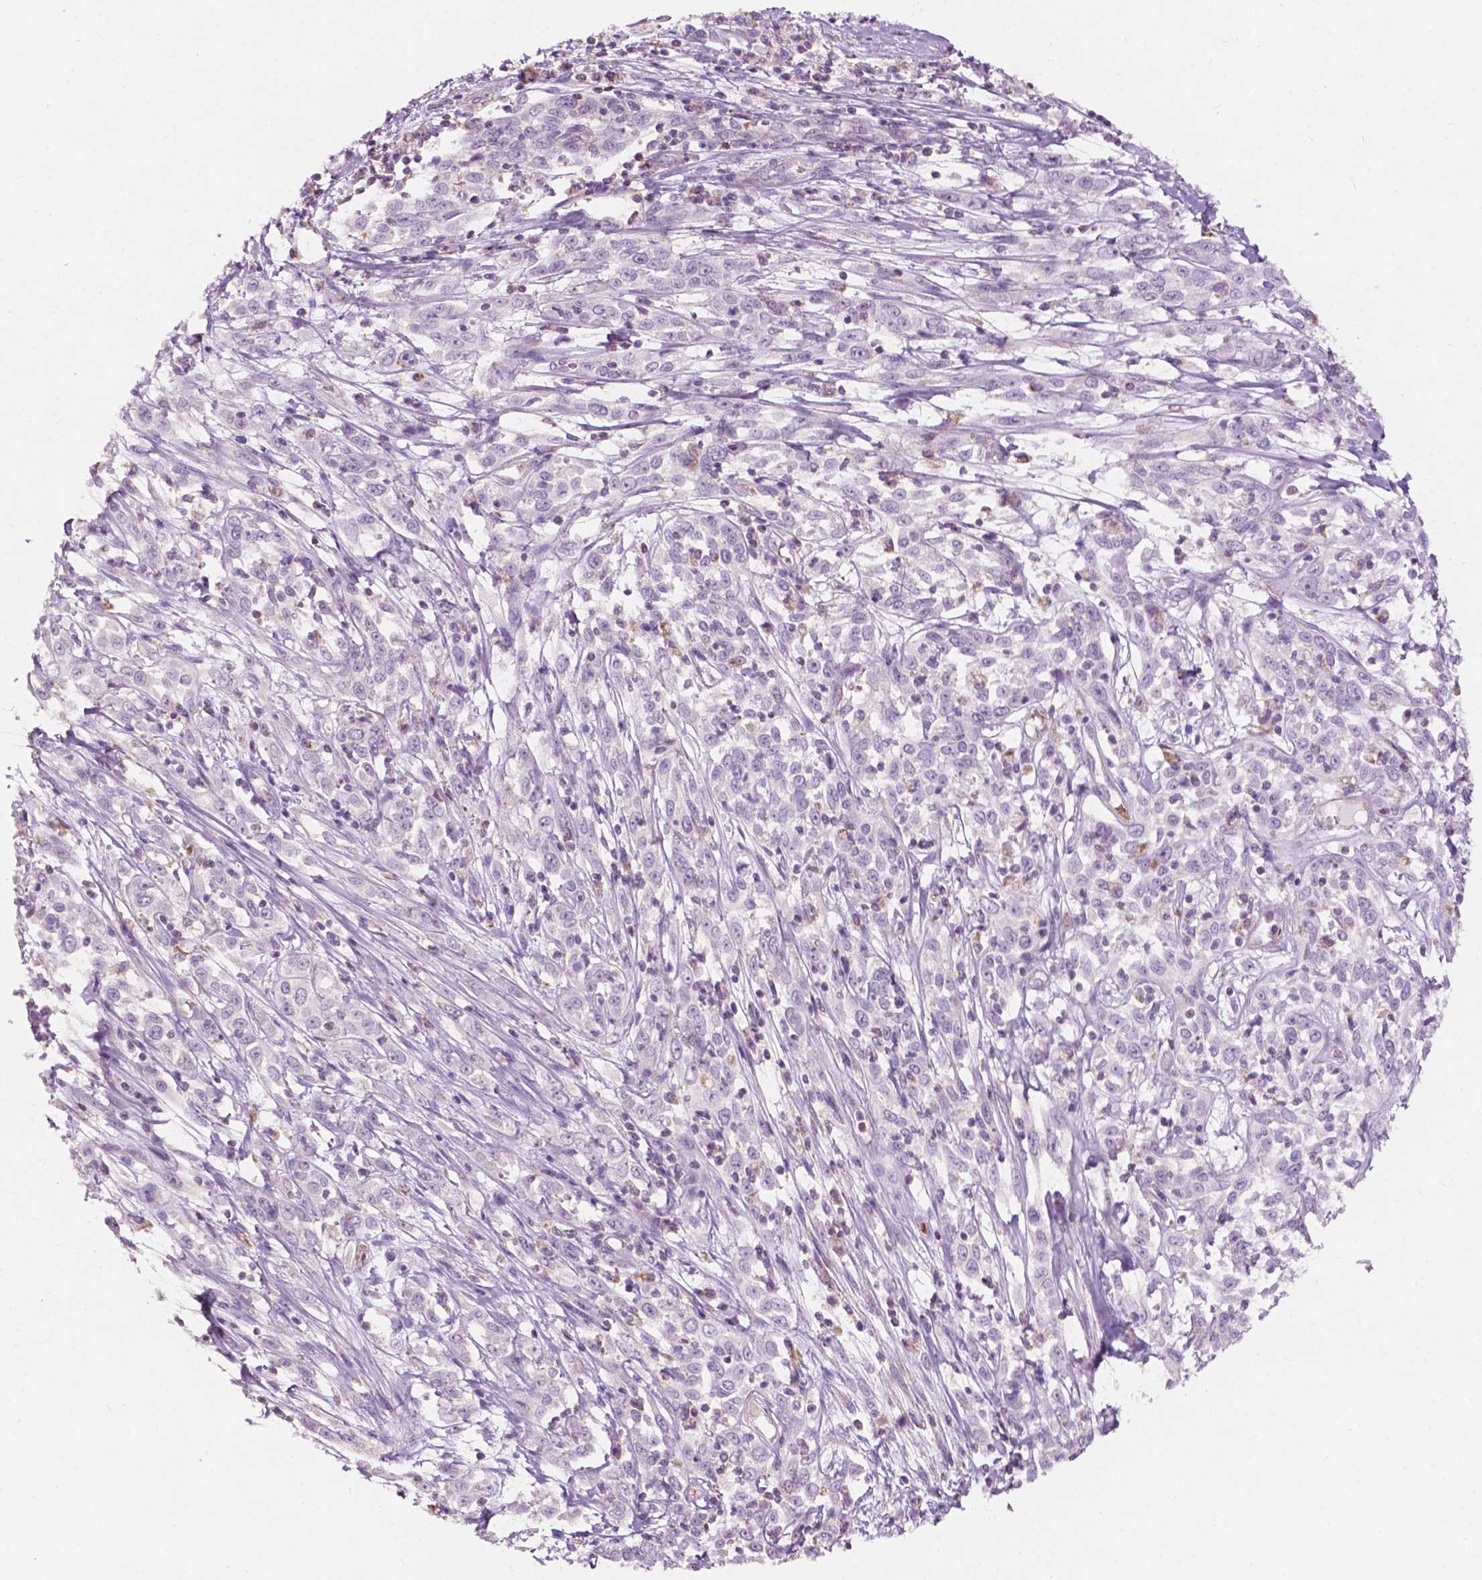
{"staining": {"intensity": "negative", "quantity": "none", "location": "none"}, "tissue": "cervical cancer", "cell_type": "Tumor cells", "image_type": "cancer", "snomed": [{"axis": "morphology", "description": "Adenocarcinoma, NOS"}, {"axis": "topography", "description": "Cervix"}], "caption": "This is an immunohistochemistry photomicrograph of human cervical adenocarcinoma. There is no staining in tumor cells.", "gene": "NDUFS1", "patient": {"sex": "female", "age": 40}}